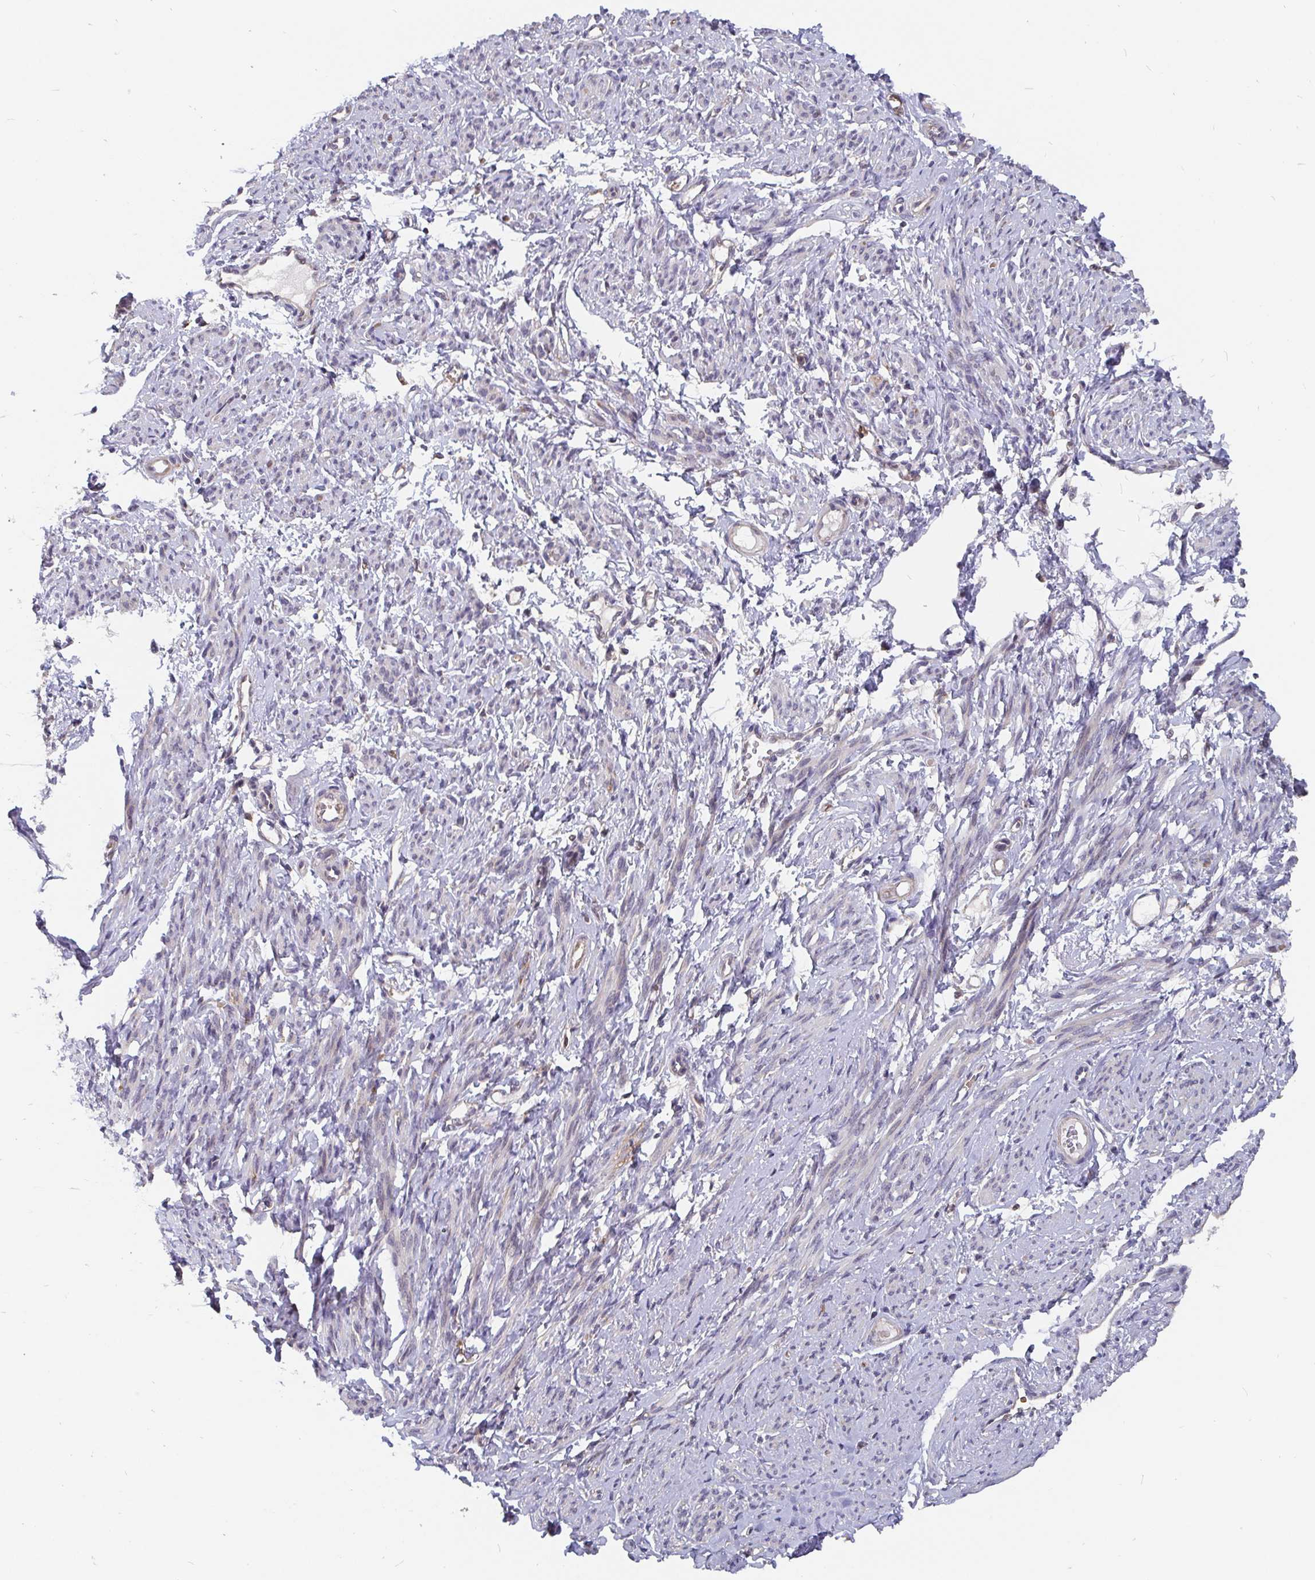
{"staining": {"intensity": "weak", "quantity": "<25%", "location": "cytoplasmic/membranous,nuclear"}, "tissue": "smooth muscle", "cell_type": "Smooth muscle cells", "image_type": "normal", "snomed": [{"axis": "morphology", "description": "Normal tissue, NOS"}, {"axis": "topography", "description": "Smooth muscle"}], "caption": "DAB immunohistochemical staining of normal smooth muscle demonstrates no significant positivity in smooth muscle cells.", "gene": "PDF", "patient": {"sex": "female", "age": 65}}